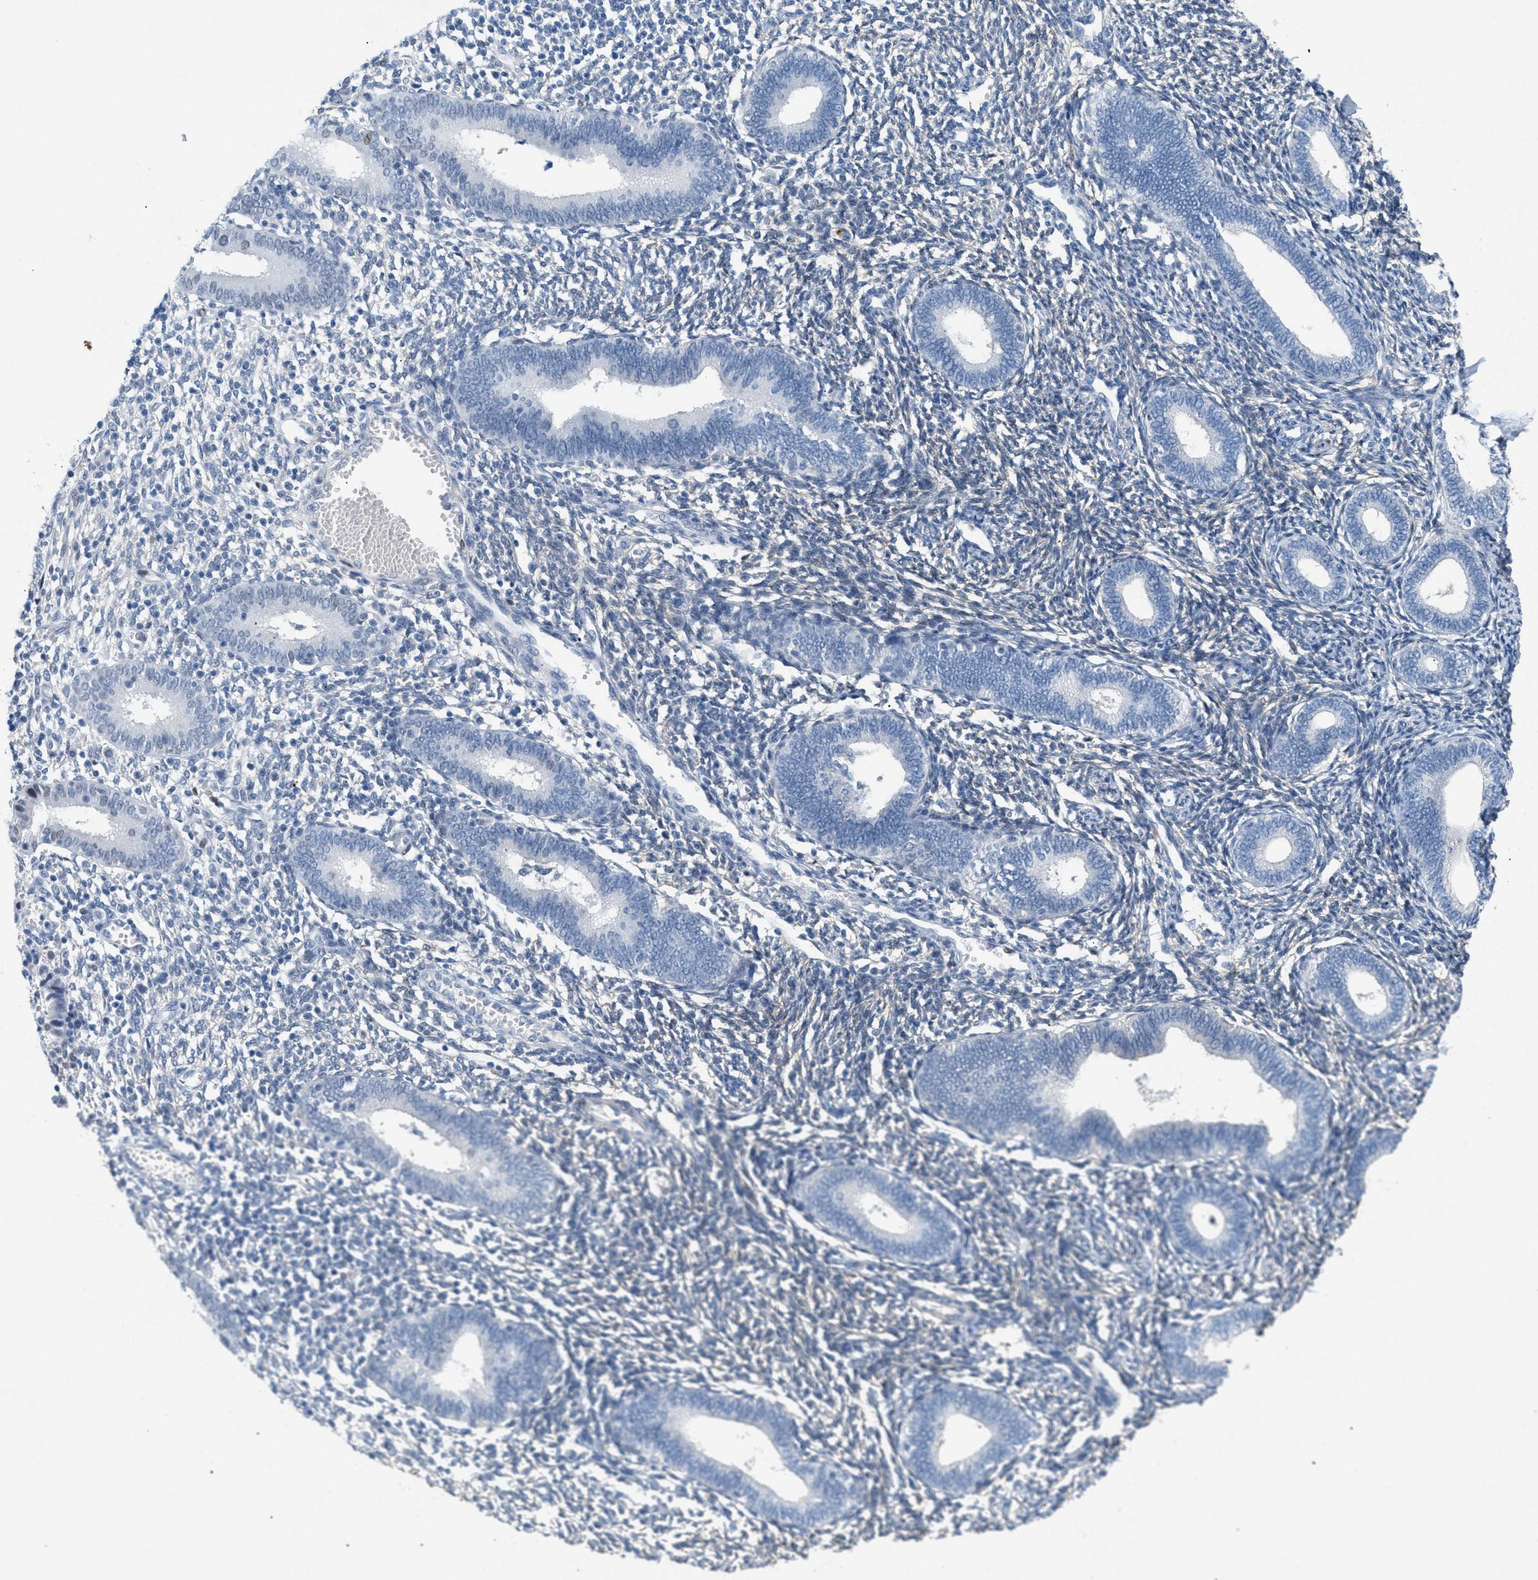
{"staining": {"intensity": "negative", "quantity": "none", "location": "none"}, "tissue": "endometrium", "cell_type": "Cells in endometrial stroma", "image_type": "normal", "snomed": [{"axis": "morphology", "description": "Normal tissue, NOS"}, {"axis": "topography", "description": "Endometrium"}], "caption": "A high-resolution histopathology image shows immunohistochemistry (IHC) staining of normal endometrium, which displays no significant staining in cells in endometrial stroma. The staining was performed using DAB (3,3'-diaminobenzidine) to visualize the protein expression in brown, while the nuclei were stained in blue with hematoxylin (Magnification: 20x).", "gene": "TASOR", "patient": {"sex": "female", "age": 41}}